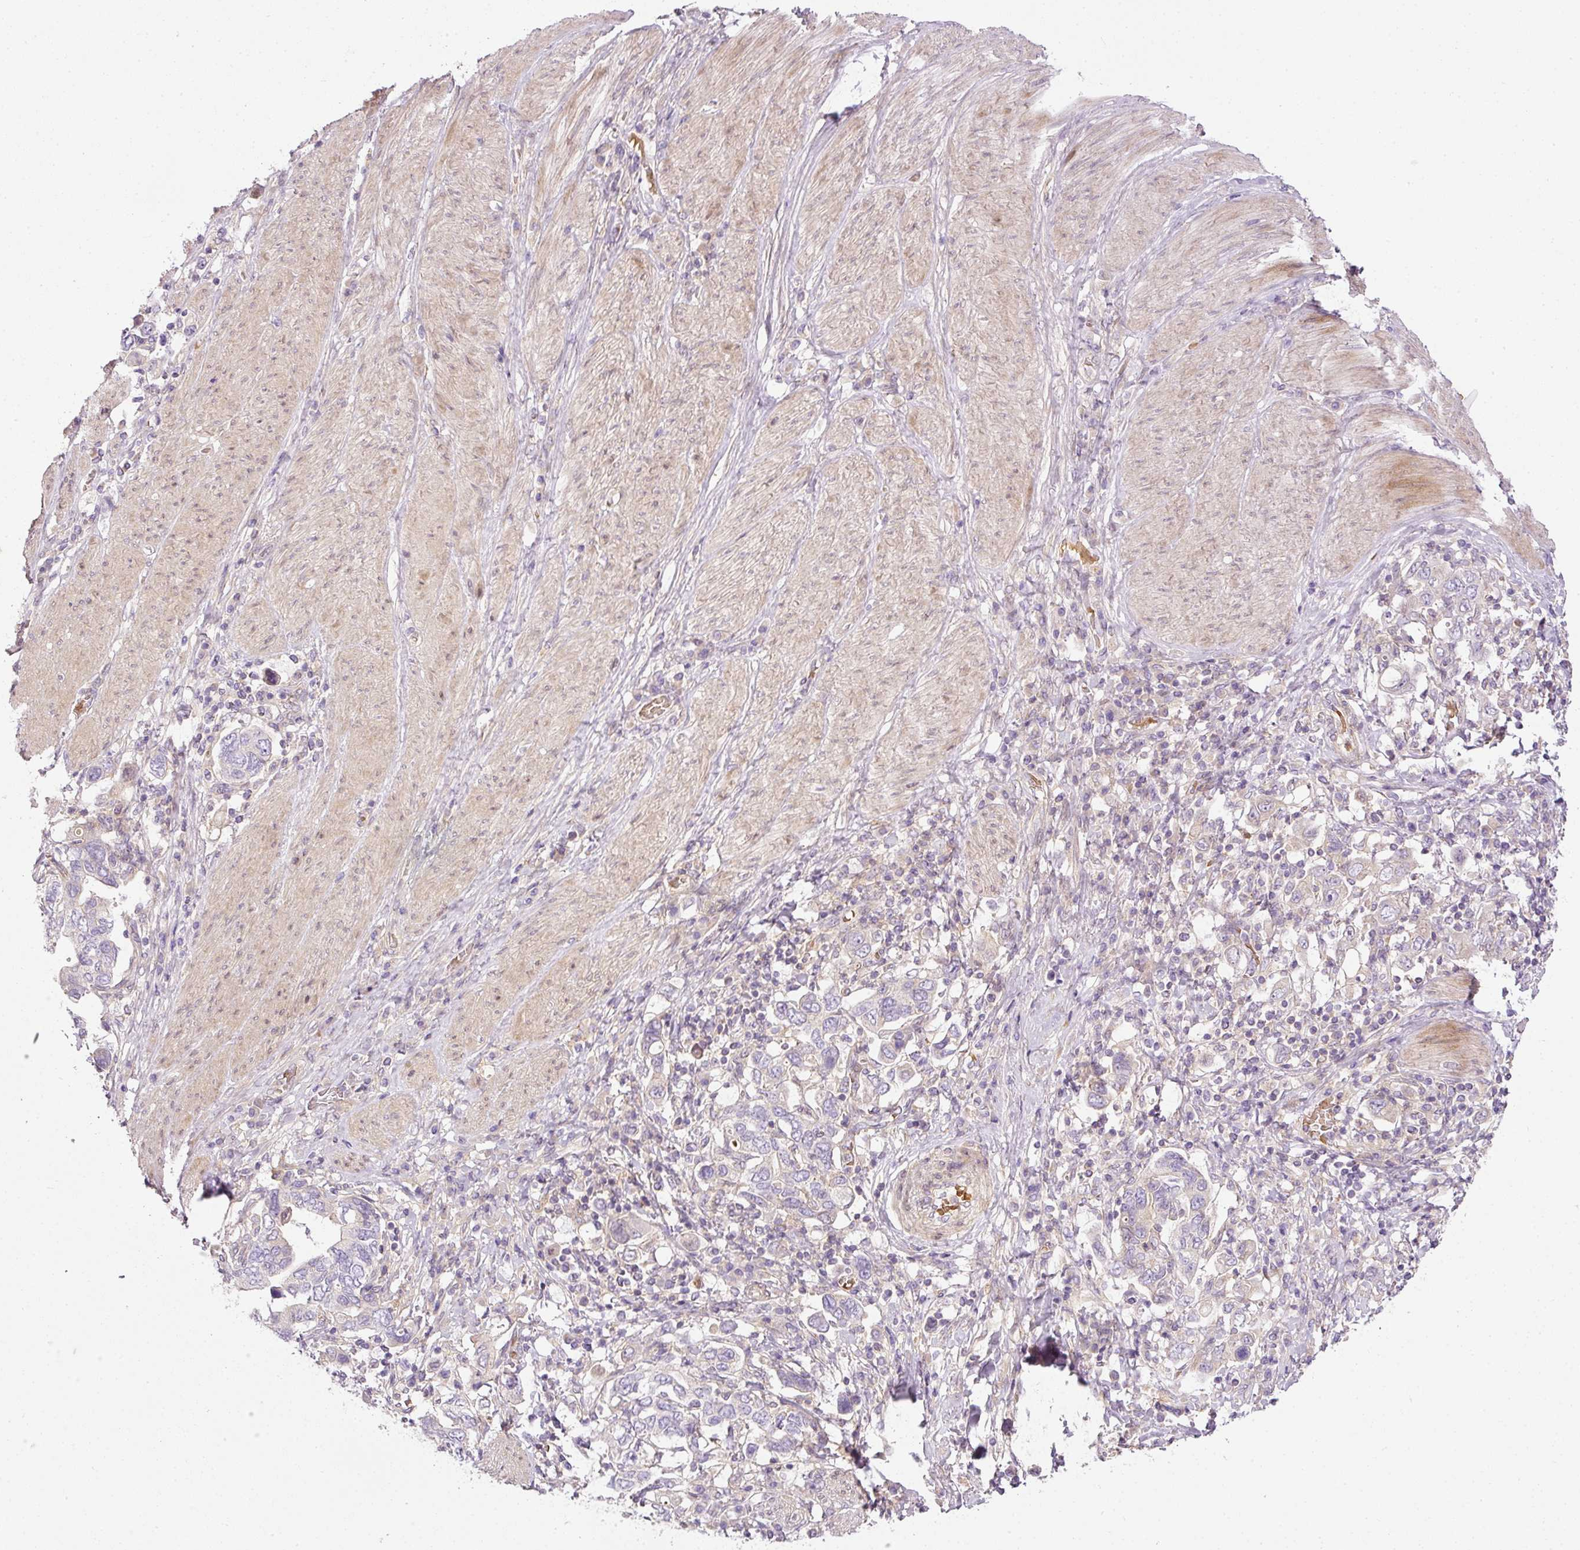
{"staining": {"intensity": "negative", "quantity": "none", "location": "none"}, "tissue": "stomach cancer", "cell_type": "Tumor cells", "image_type": "cancer", "snomed": [{"axis": "morphology", "description": "Adenocarcinoma, NOS"}, {"axis": "topography", "description": "Stomach, upper"}, {"axis": "topography", "description": "Stomach"}], "caption": "Tumor cells show no significant protein staining in stomach adenocarcinoma.", "gene": "TBC1D2B", "patient": {"sex": "male", "age": 62}}